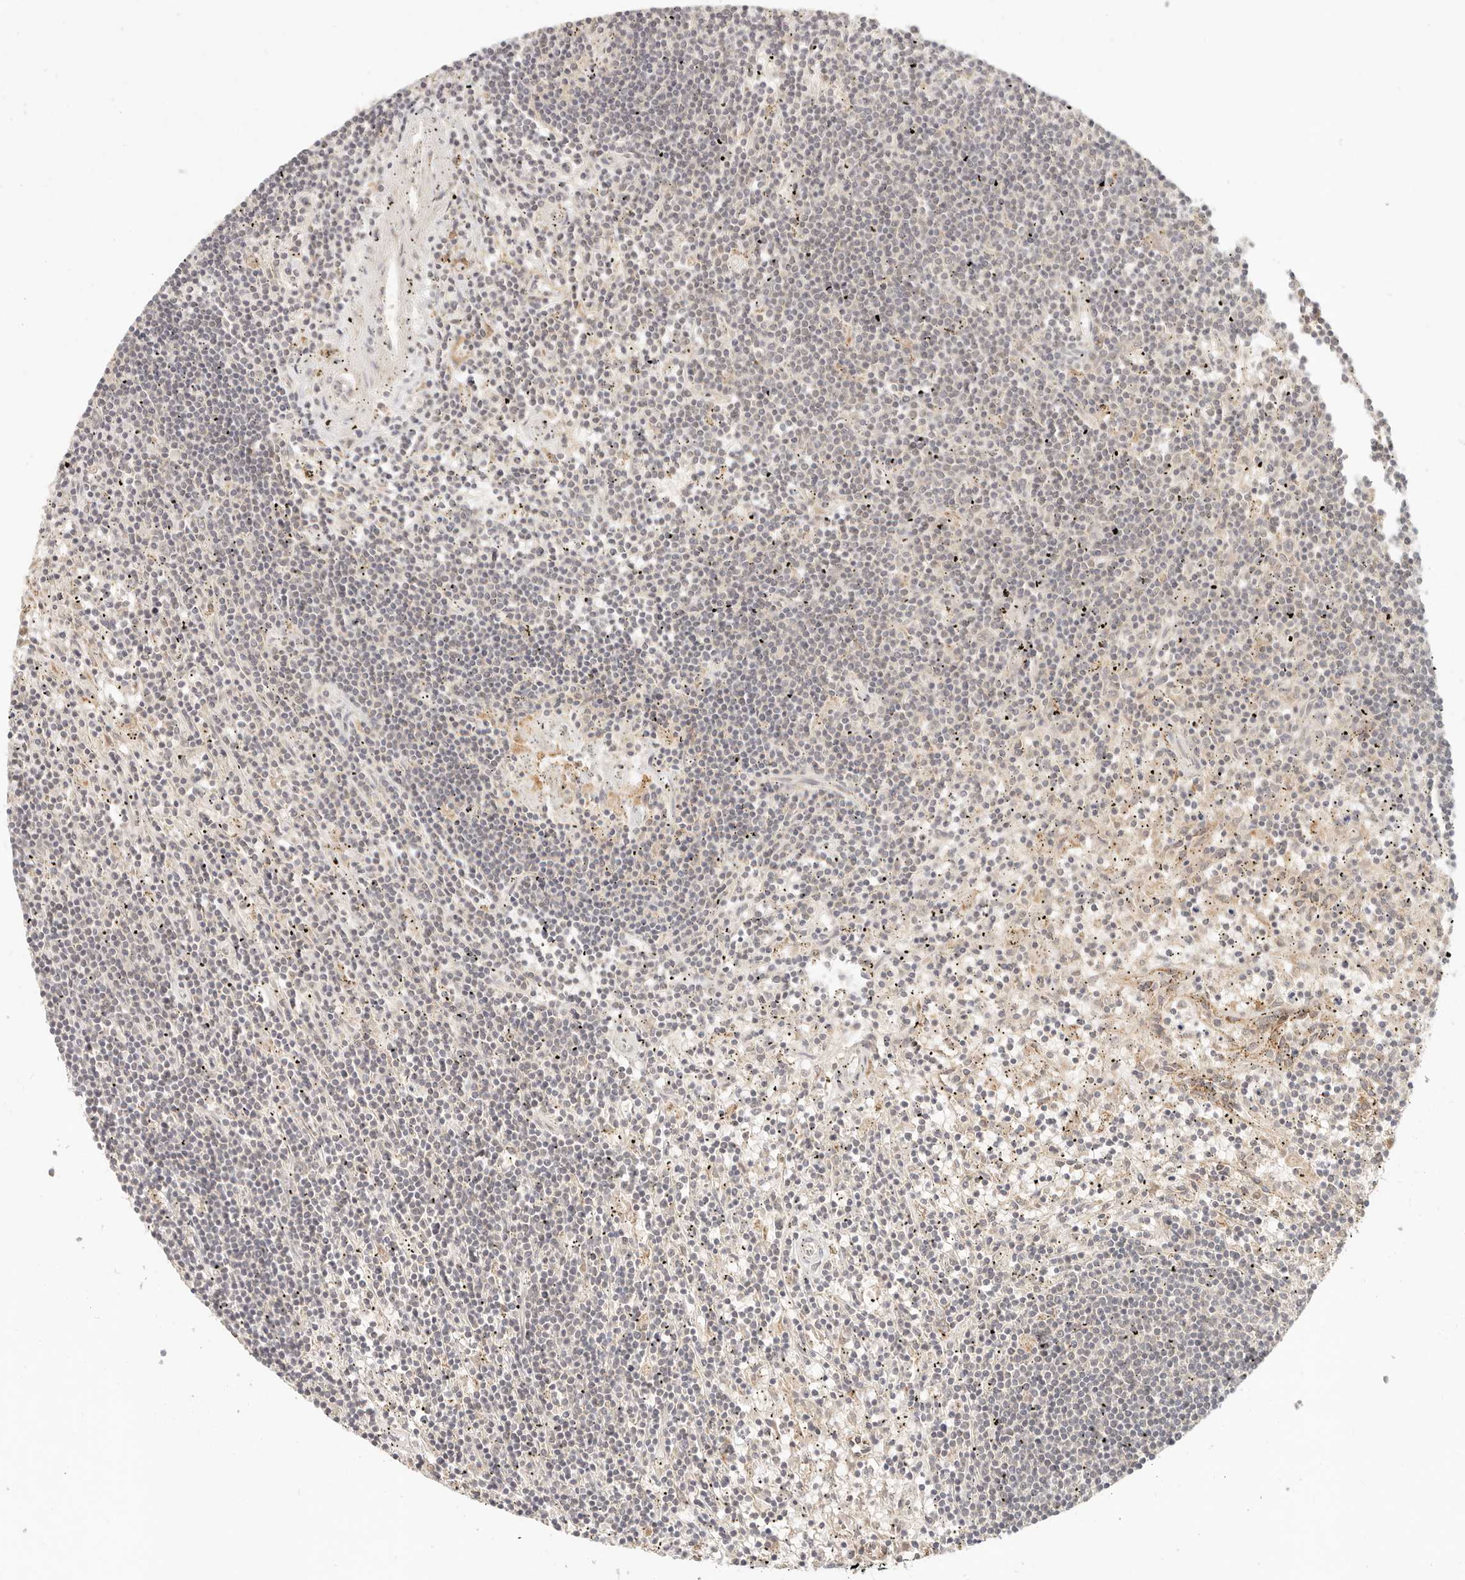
{"staining": {"intensity": "negative", "quantity": "none", "location": "none"}, "tissue": "lymphoma", "cell_type": "Tumor cells", "image_type": "cancer", "snomed": [{"axis": "morphology", "description": "Malignant lymphoma, non-Hodgkin's type, Low grade"}, {"axis": "topography", "description": "Spleen"}], "caption": "Immunohistochemistry of malignant lymphoma, non-Hodgkin's type (low-grade) shows no expression in tumor cells. (Stains: DAB (3,3'-diaminobenzidine) IHC with hematoxylin counter stain, Microscopy: brightfield microscopy at high magnification).", "gene": "INTS11", "patient": {"sex": "male", "age": 76}}